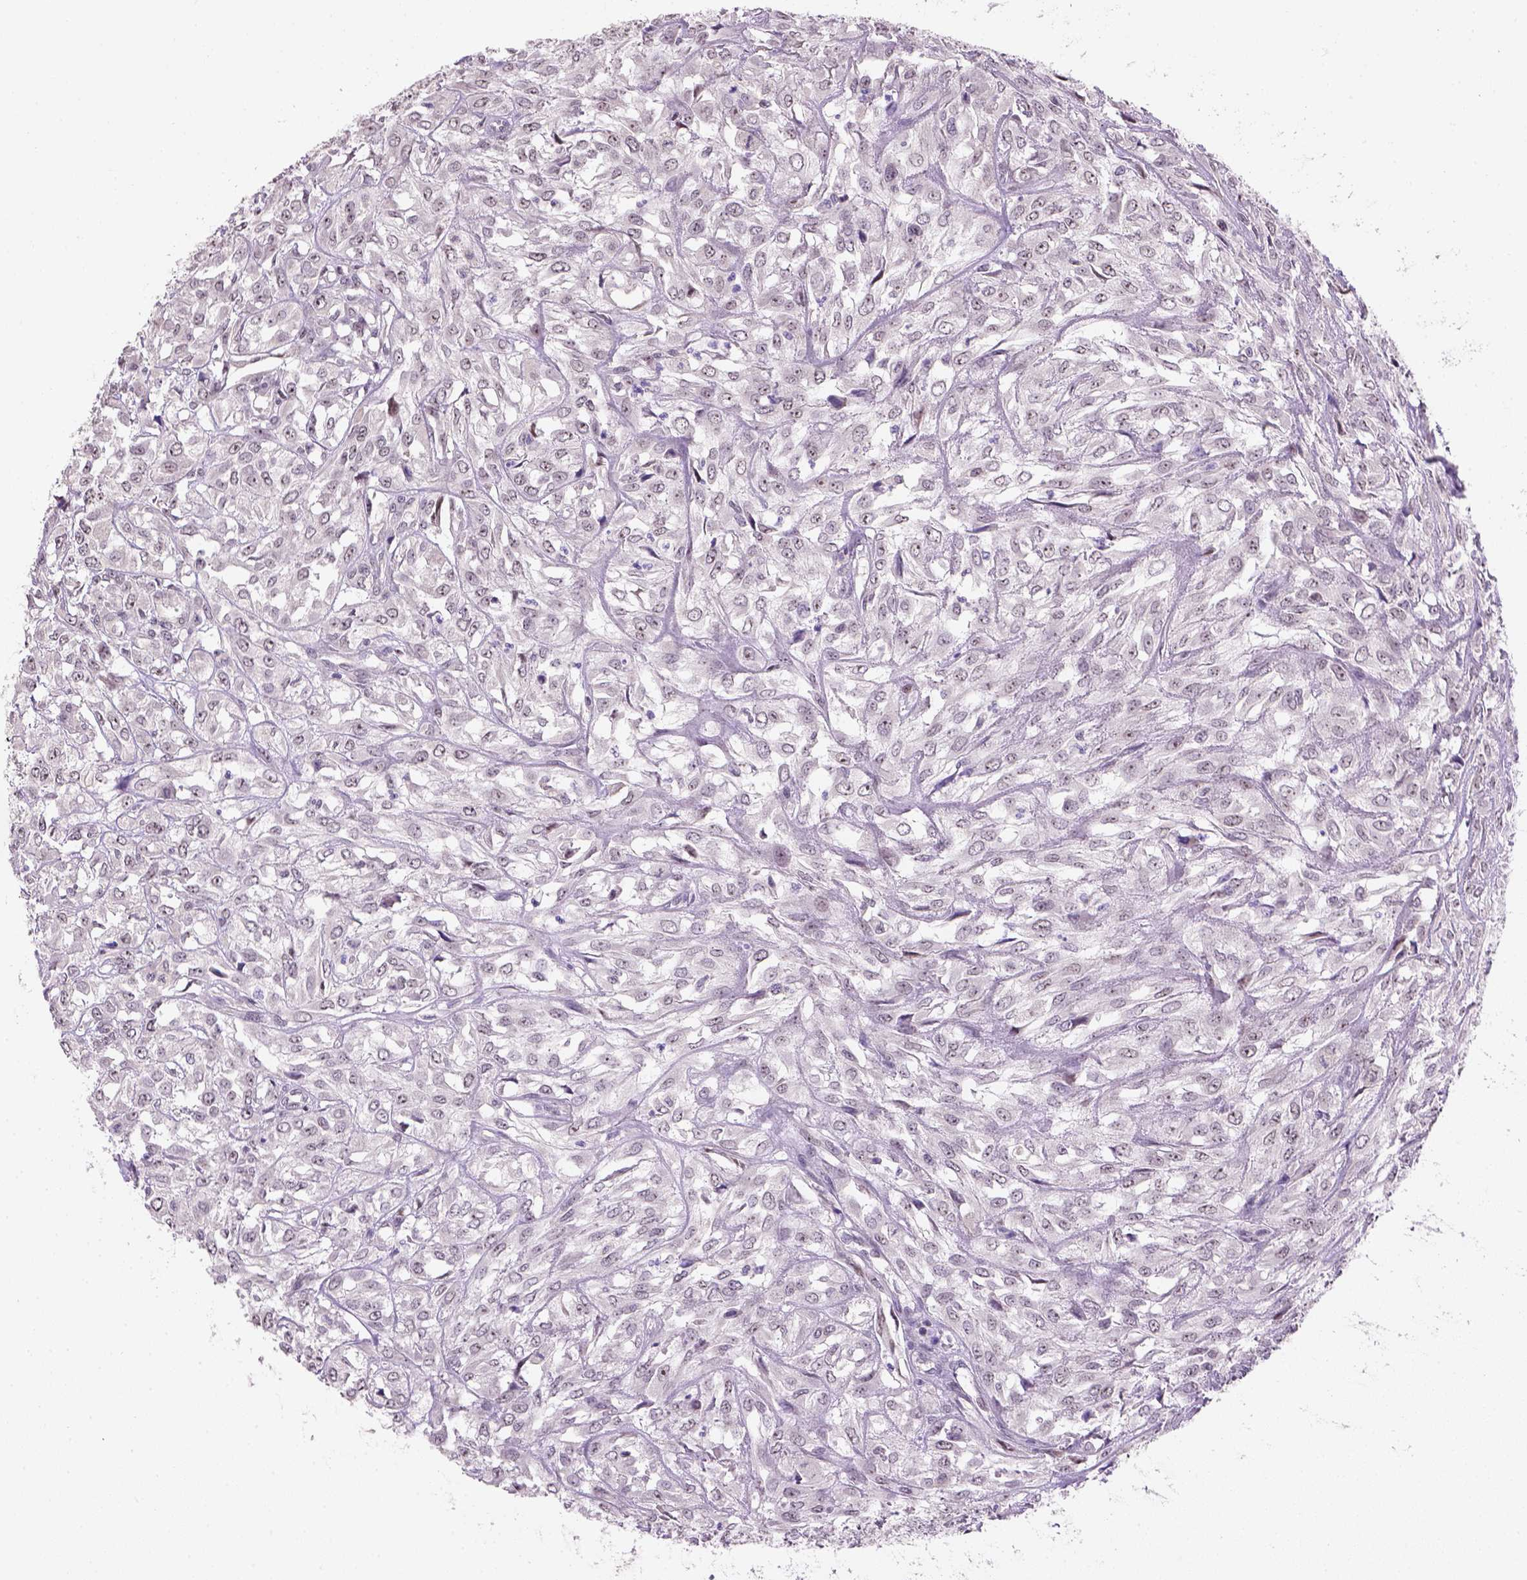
{"staining": {"intensity": "strong", "quantity": "25%-75%", "location": "nuclear"}, "tissue": "urothelial cancer", "cell_type": "Tumor cells", "image_type": "cancer", "snomed": [{"axis": "morphology", "description": "Urothelial carcinoma, High grade"}, {"axis": "topography", "description": "Urinary bladder"}], "caption": "Immunohistochemical staining of human high-grade urothelial carcinoma displays strong nuclear protein staining in about 25%-75% of tumor cells. The staining was performed using DAB (3,3'-diaminobenzidine) to visualize the protein expression in brown, while the nuclei were stained in blue with hematoxylin (Magnification: 20x).", "gene": "DDX50", "patient": {"sex": "male", "age": 67}}